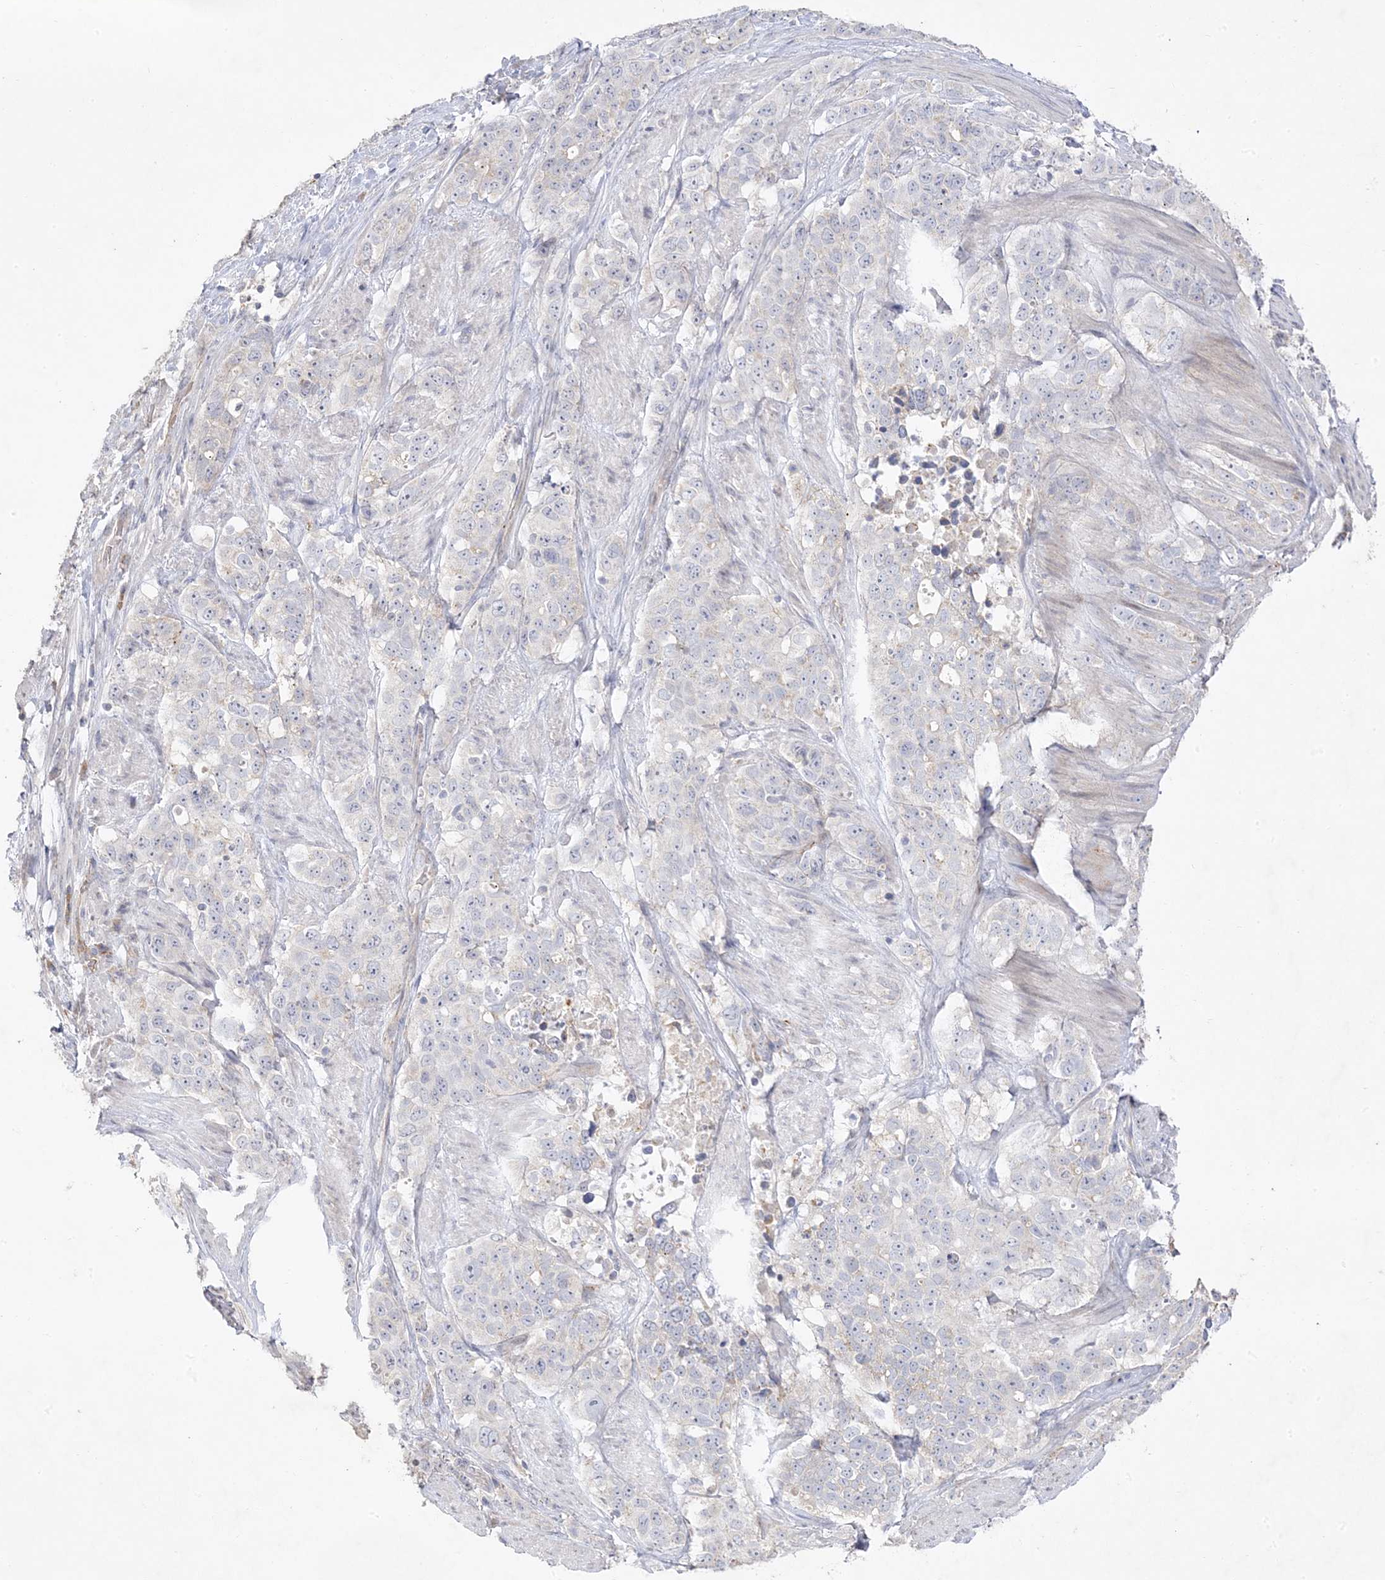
{"staining": {"intensity": "negative", "quantity": "none", "location": "none"}, "tissue": "stomach cancer", "cell_type": "Tumor cells", "image_type": "cancer", "snomed": [{"axis": "morphology", "description": "Adenocarcinoma, NOS"}, {"axis": "topography", "description": "Stomach"}], "caption": "Immunohistochemistry of human stomach adenocarcinoma shows no positivity in tumor cells. (DAB (3,3'-diaminobenzidine) immunohistochemistry visualized using brightfield microscopy, high magnification).", "gene": "TRANK1", "patient": {"sex": "male", "age": 48}}